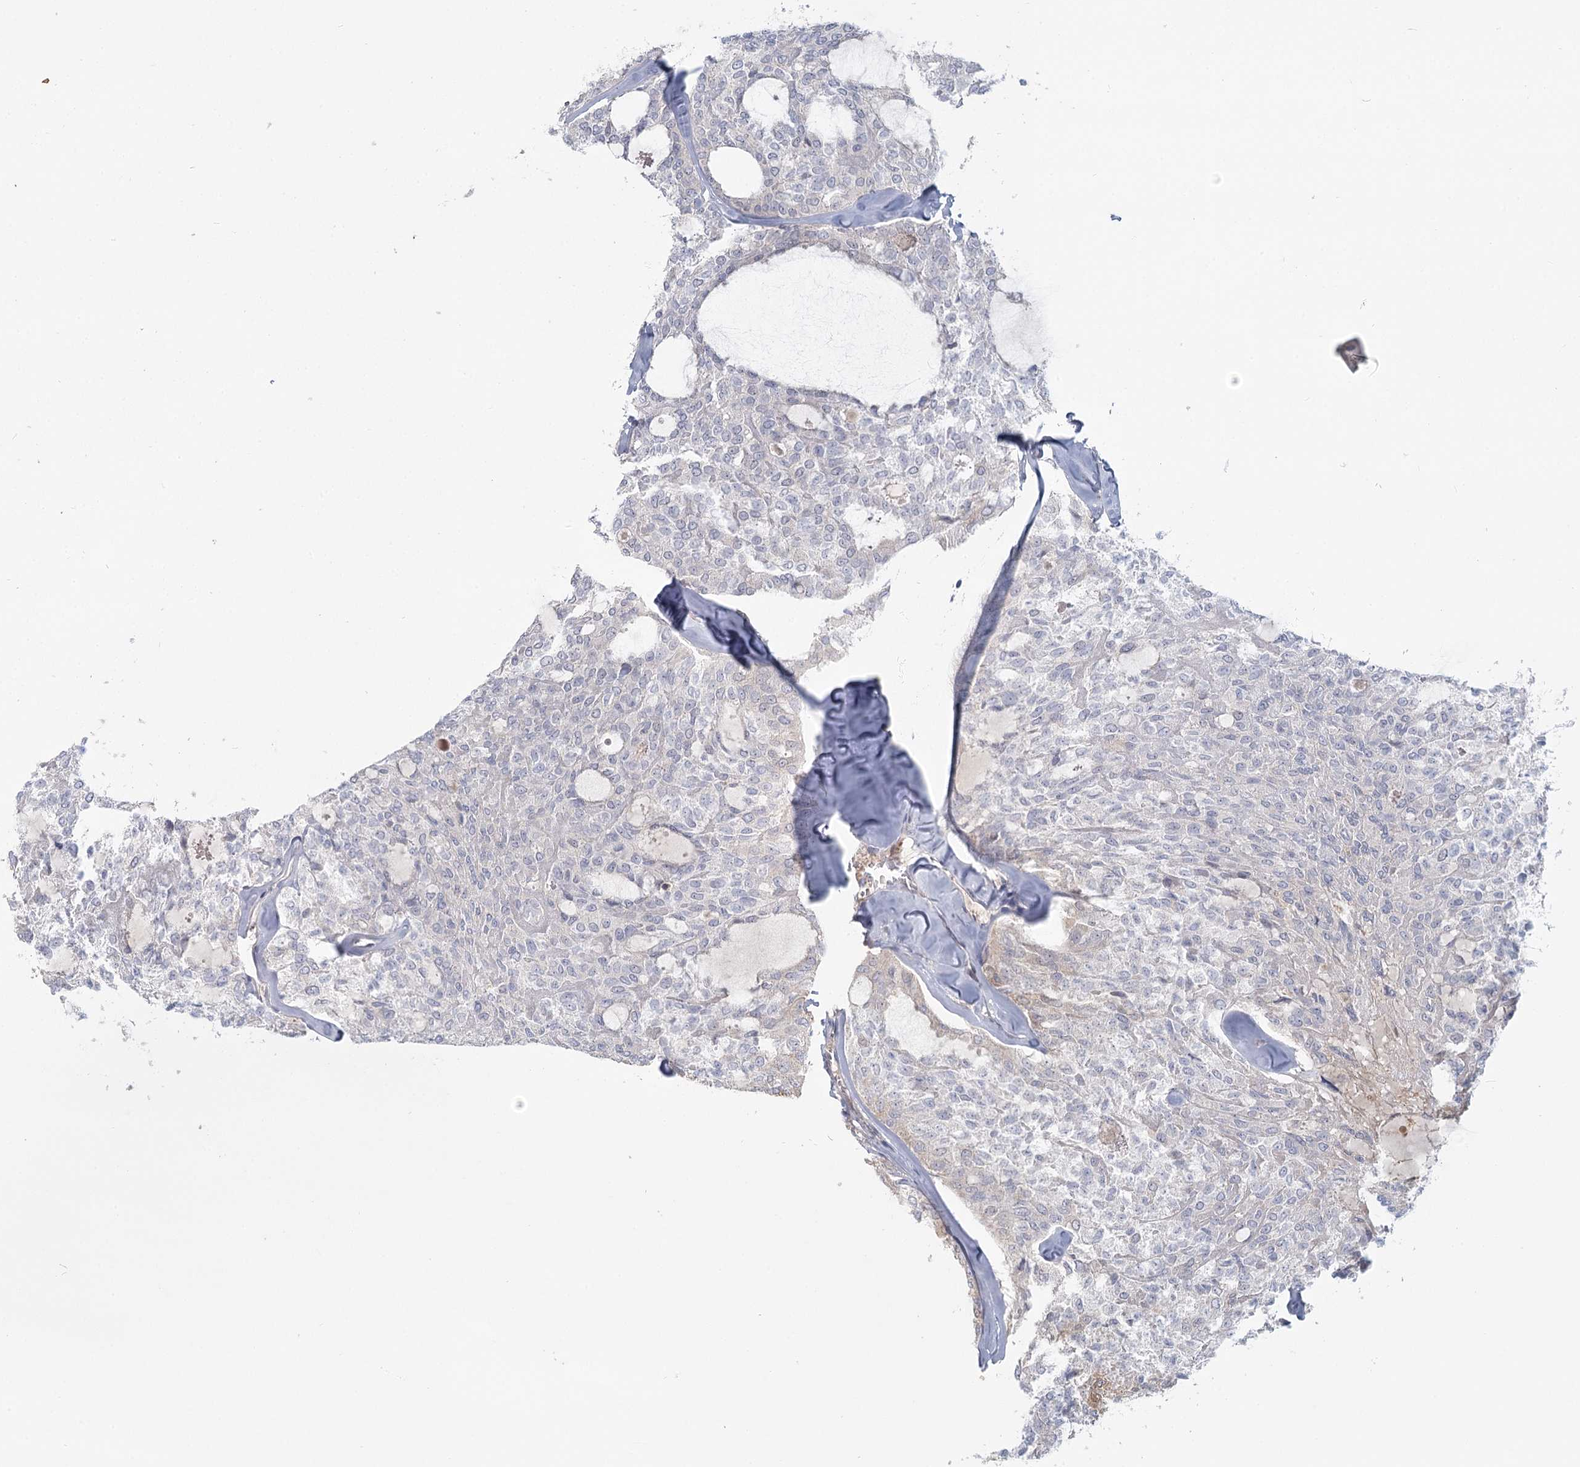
{"staining": {"intensity": "negative", "quantity": "none", "location": "none"}, "tissue": "thyroid cancer", "cell_type": "Tumor cells", "image_type": "cancer", "snomed": [{"axis": "morphology", "description": "Follicular adenoma carcinoma, NOS"}, {"axis": "topography", "description": "Thyroid gland"}], "caption": "This photomicrograph is of follicular adenoma carcinoma (thyroid) stained with immunohistochemistry to label a protein in brown with the nuclei are counter-stained blue. There is no staining in tumor cells.", "gene": "USP11", "patient": {"sex": "male", "age": 75}}